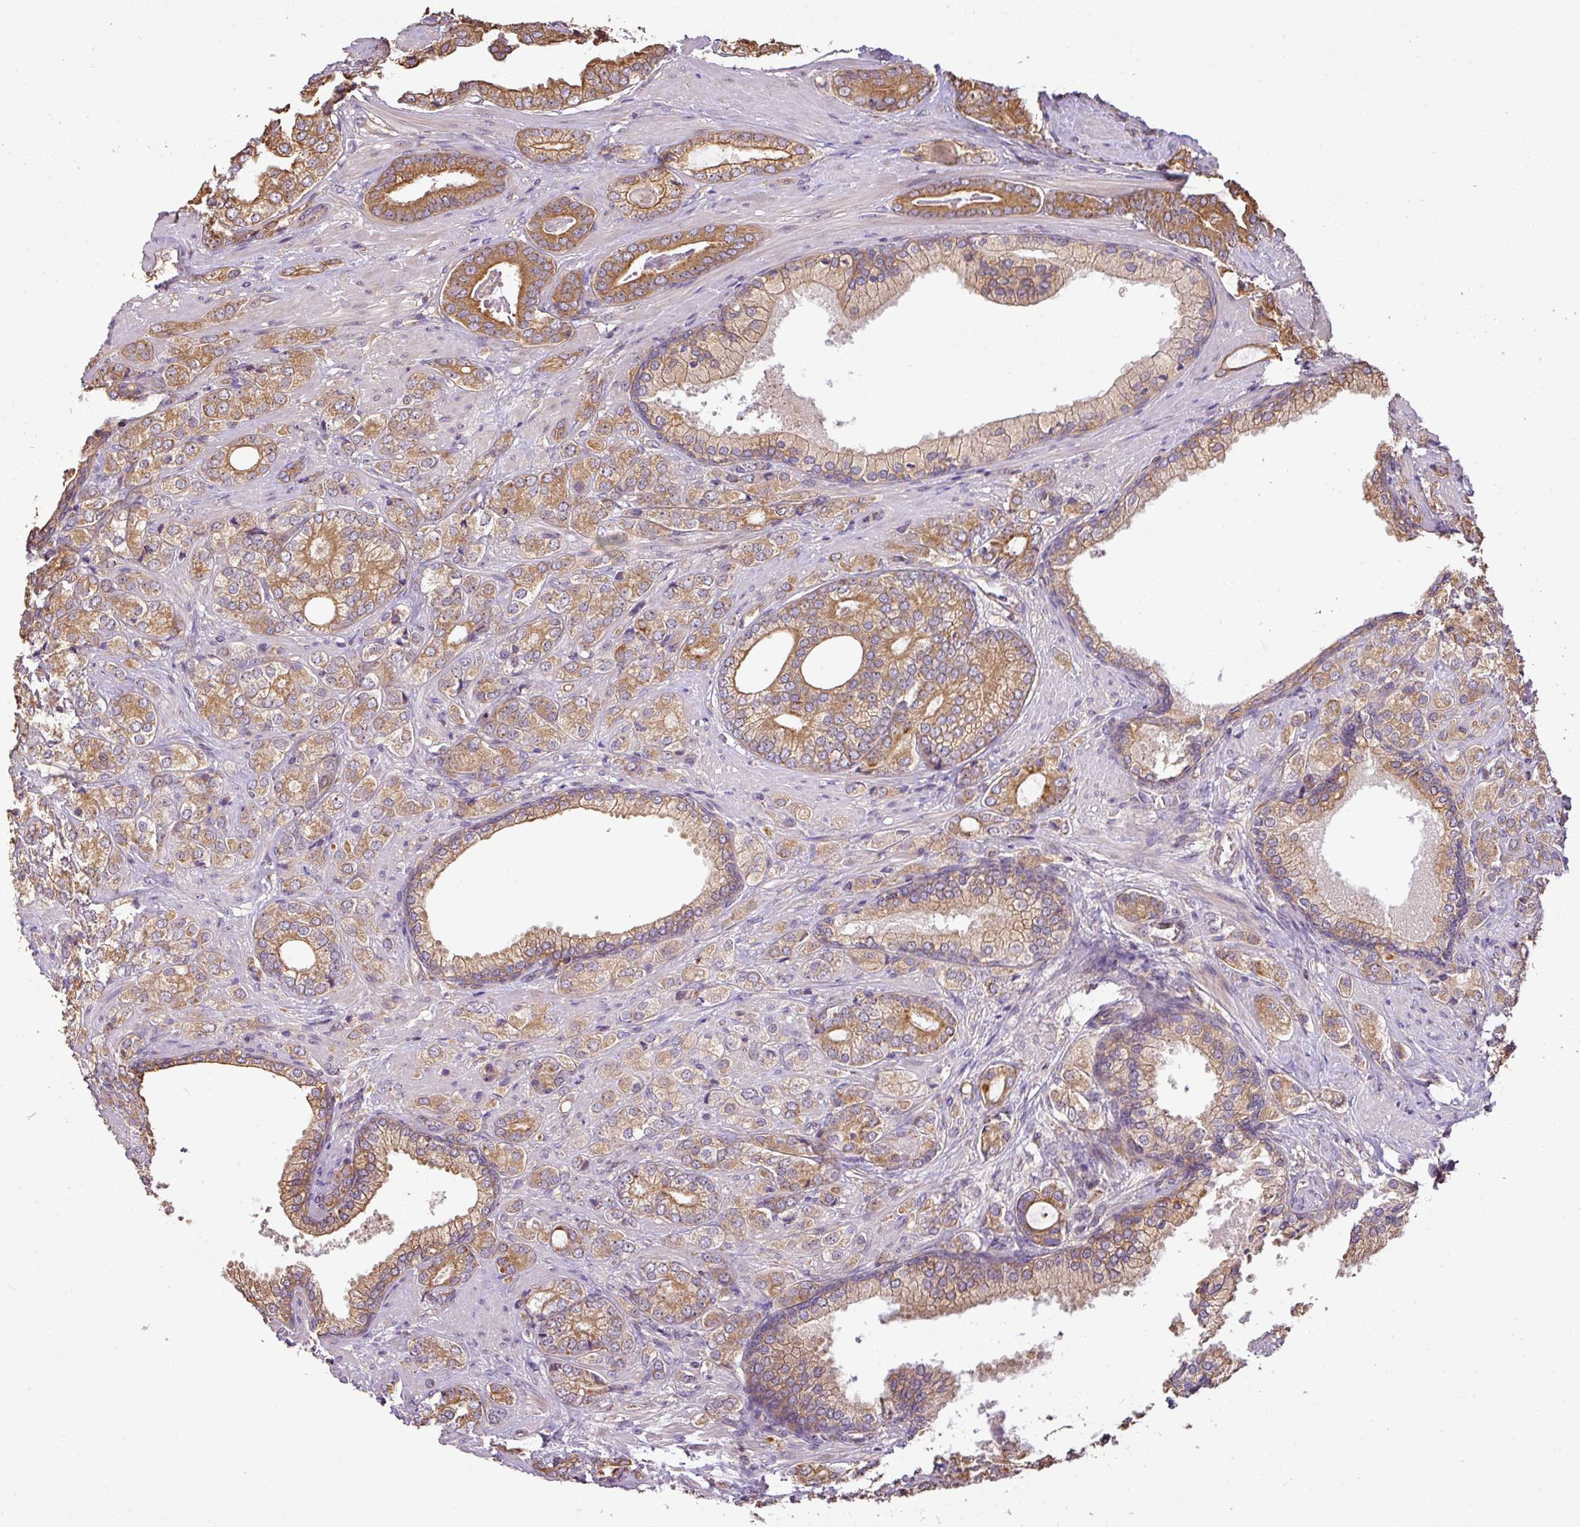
{"staining": {"intensity": "moderate", "quantity": ">75%", "location": "cytoplasmic/membranous"}, "tissue": "prostate cancer", "cell_type": "Tumor cells", "image_type": "cancer", "snomed": [{"axis": "morphology", "description": "Adenocarcinoma, High grade"}, {"axis": "topography", "description": "Prostate"}], "caption": "Immunohistochemical staining of human prostate cancer shows moderate cytoplasmic/membranous protein staining in approximately >75% of tumor cells.", "gene": "VENTX", "patient": {"sex": "male", "age": 60}}